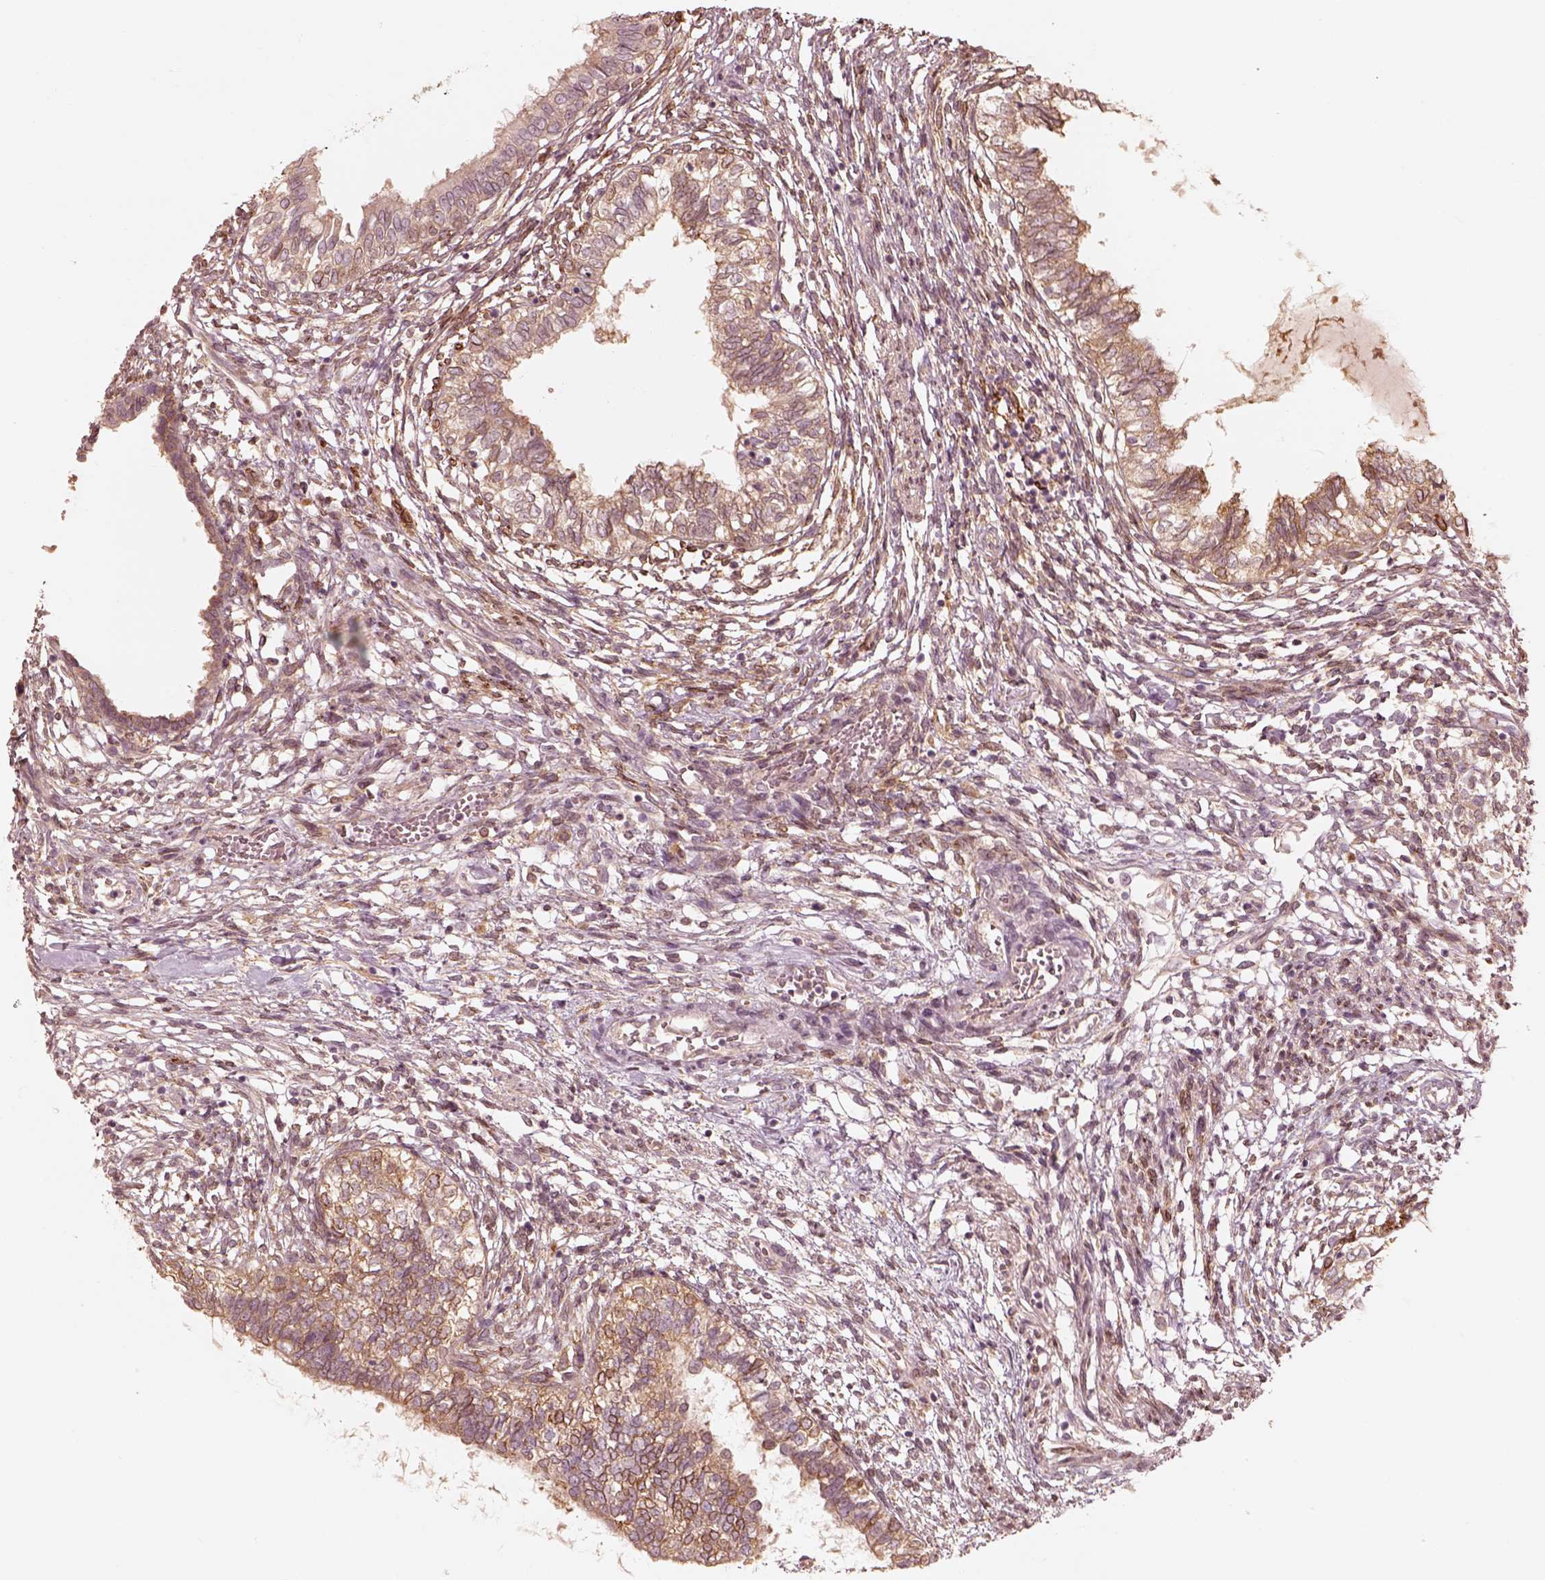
{"staining": {"intensity": "moderate", "quantity": ">75%", "location": "cytoplasmic/membranous"}, "tissue": "testis cancer", "cell_type": "Tumor cells", "image_type": "cancer", "snomed": [{"axis": "morphology", "description": "Carcinoma, Embryonal, NOS"}, {"axis": "topography", "description": "Testis"}], "caption": "This is a micrograph of immunohistochemistry staining of testis cancer, which shows moderate expression in the cytoplasmic/membranous of tumor cells.", "gene": "WLS", "patient": {"sex": "male", "age": 37}}